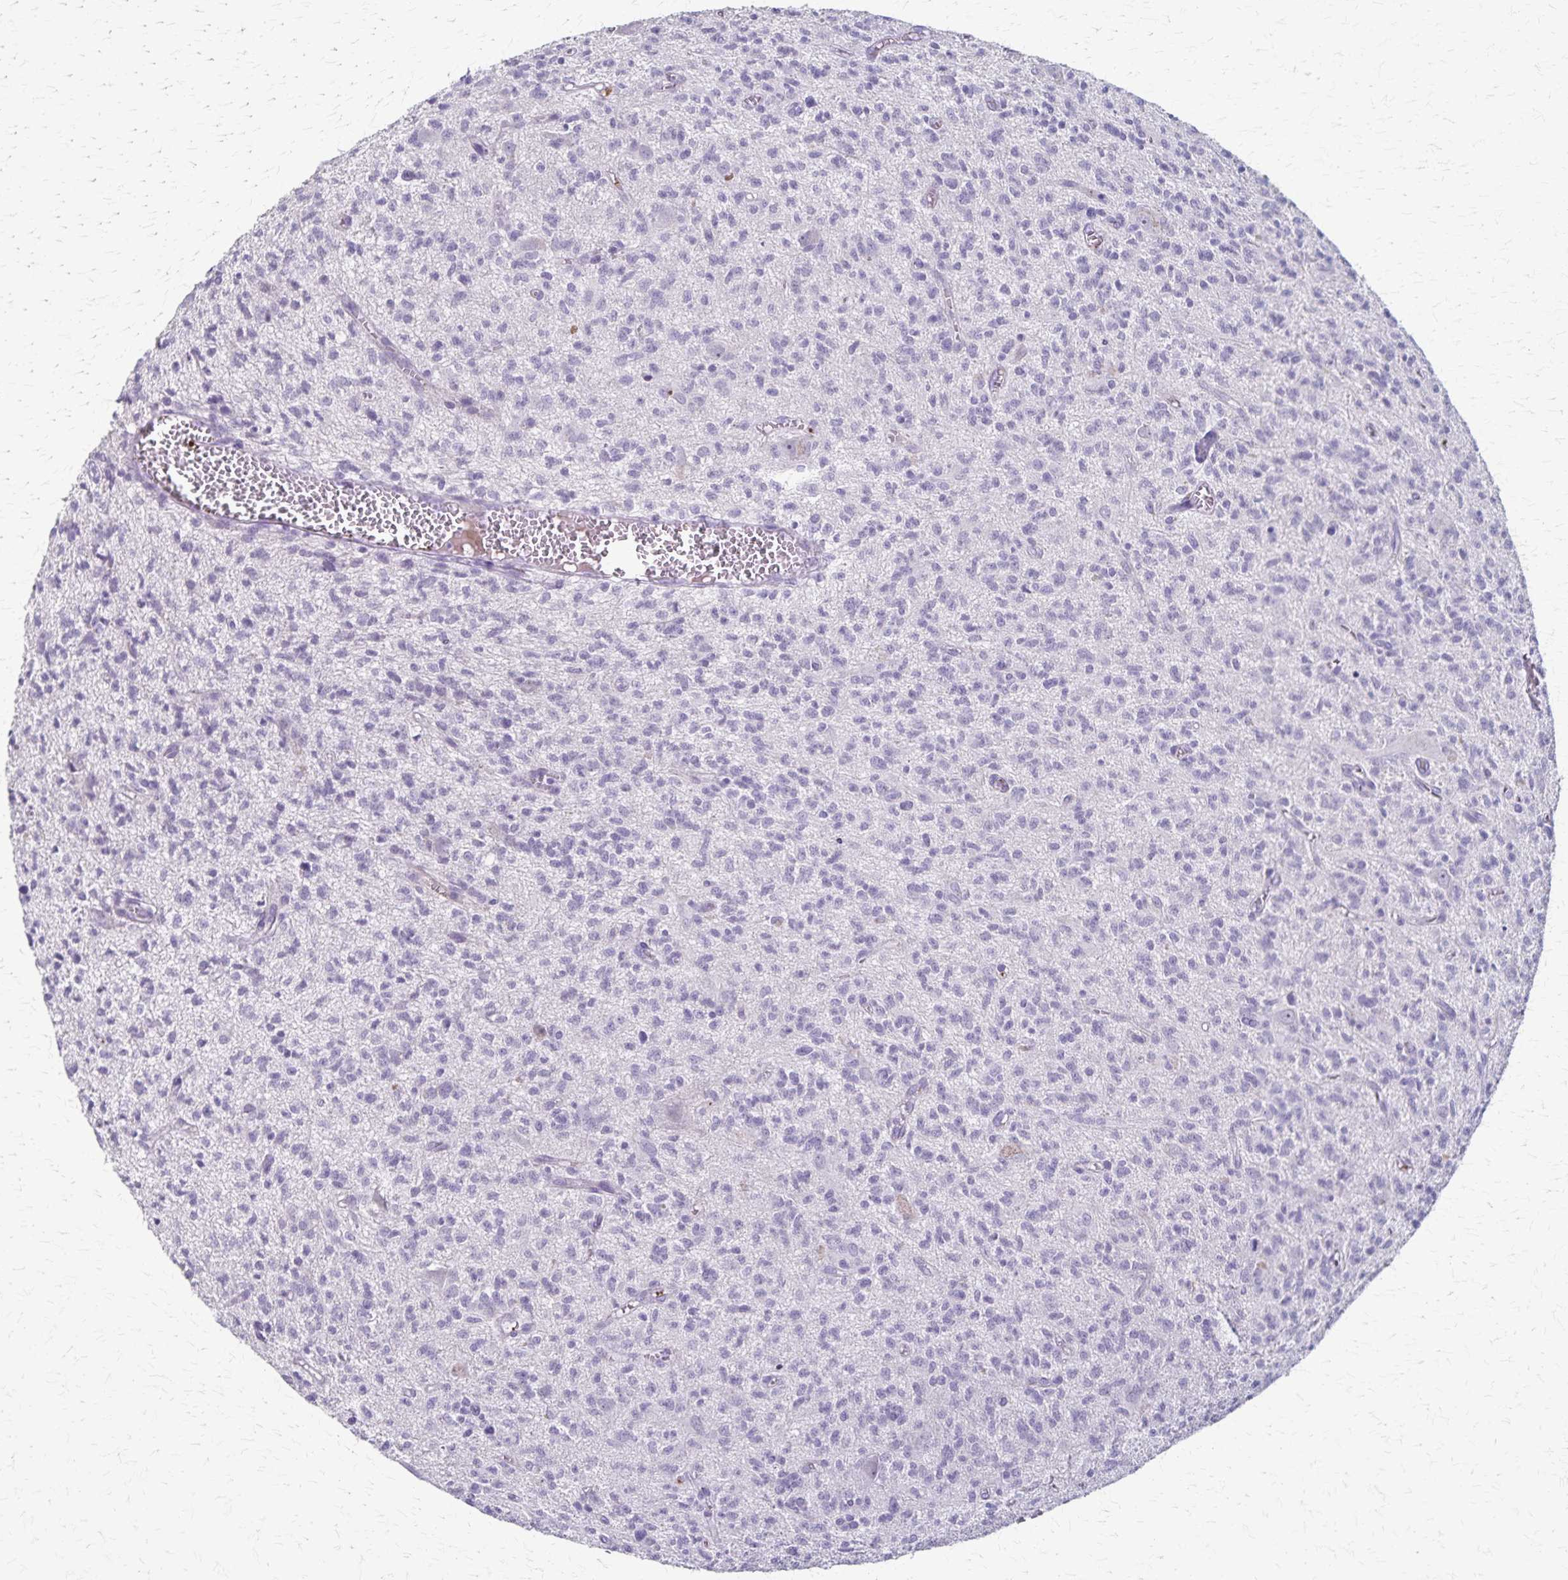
{"staining": {"intensity": "negative", "quantity": "none", "location": "none"}, "tissue": "glioma", "cell_type": "Tumor cells", "image_type": "cancer", "snomed": [{"axis": "morphology", "description": "Glioma, malignant, Low grade"}, {"axis": "topography", "description": "Brain"}], "caption": "DAB (3,3'-diaminobenzidine) immunohistochemical staining of malignant glioma (low-grade) reveals no significant positivity in tumor cells.", "gene": "RASL10B", "patient": {"sex": "male", "age": 64}}